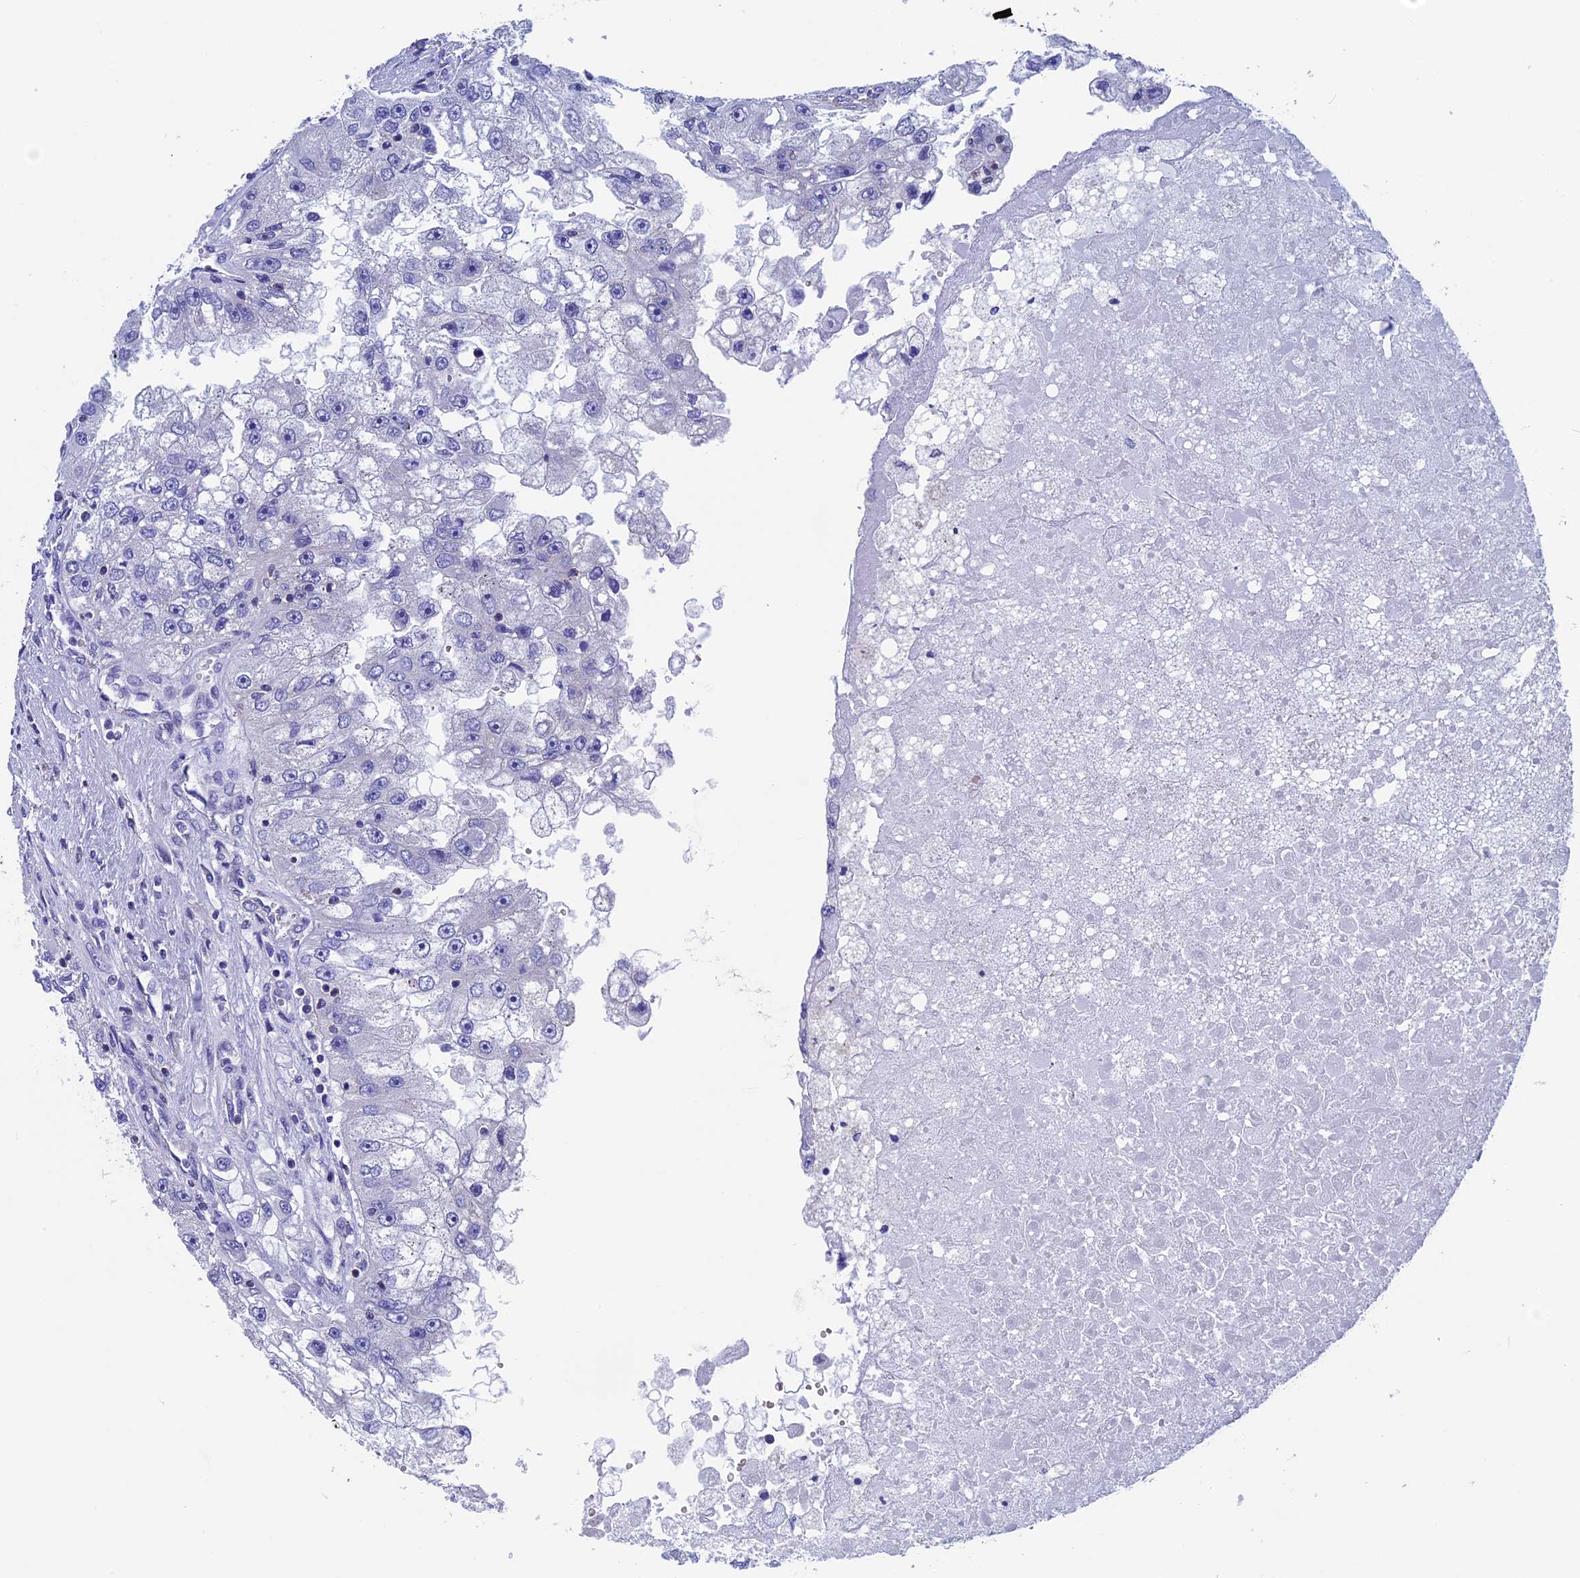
{"staining": {"intensity": "negative", "quantity": "none", "location": "none"}, "tissue": "renal cancer", "cell_type": "Tumor cells", "image_type": "cancer", "snomed": [{"axis": "morphology", "description": "Adenocarcinoma, NOS"}, {"axis": "topography", "description": "Kidney"}], "caption": "DAB (3,3'-diaminobenzidine) immunohistochemical staining of renal cancer exhibits no significant positivity in tumor cells.", "gene": "SEPTIN1", "patient": {"sex": "male", "age": 63}}